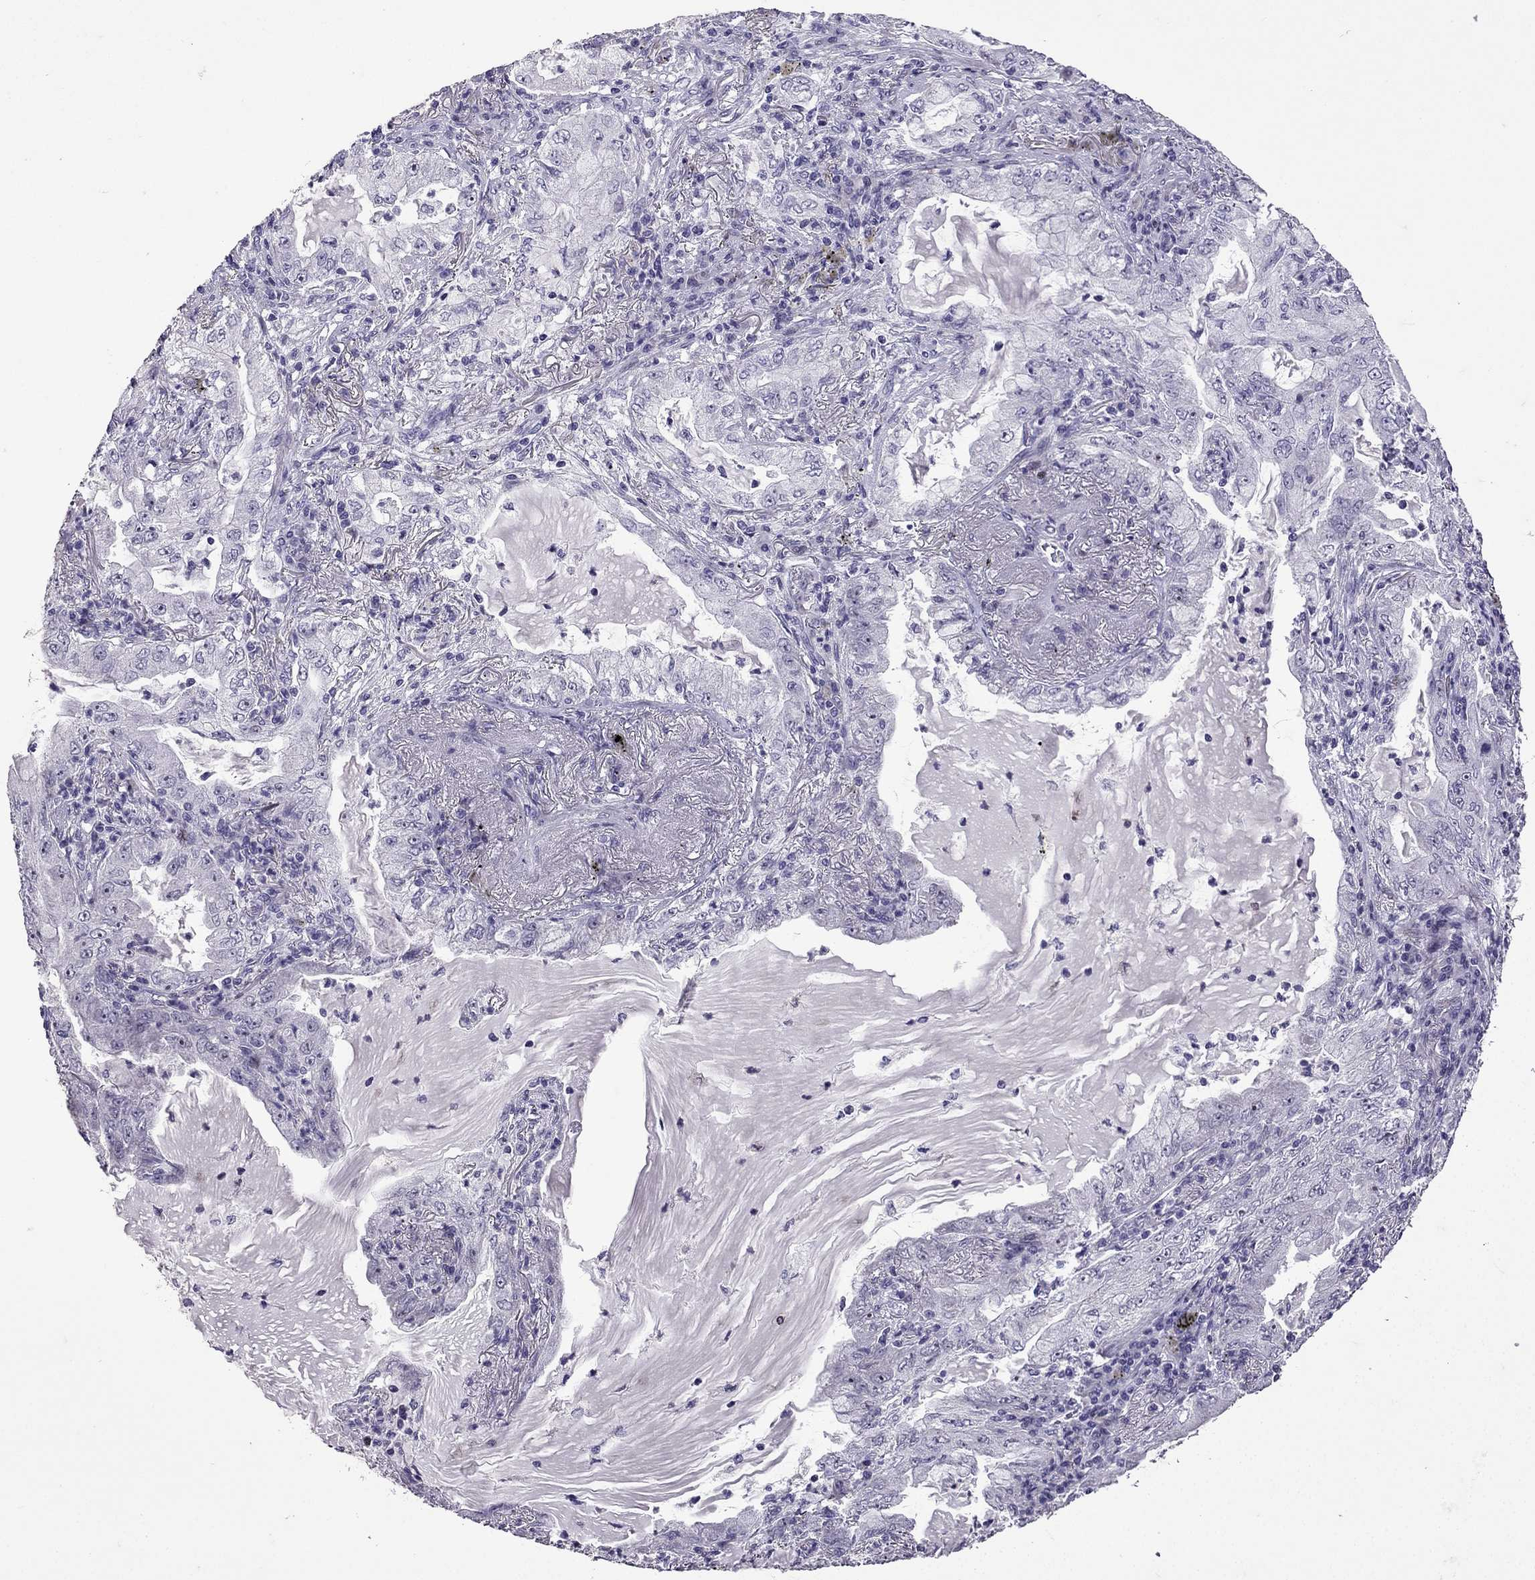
{"staining": {"intensity": "negative", "quantity": "none", "location": "none"}, "tissue": "lung cancer", "cell_type": "Tumor cells", "image_type": "cancer", "snomed": [{"axis": "morphology", "description": "Adenocarcinoma, NOS"}, {"axis": "topography", "description": "Lung"}], "caption": "This is a photomicrograph of immunohistochemistry staining of lung cancer (adenocarcinoma), which shows no staining in tumor cells.", "gene": "TTN", "patient": {"sex": "female", "age": 73}}